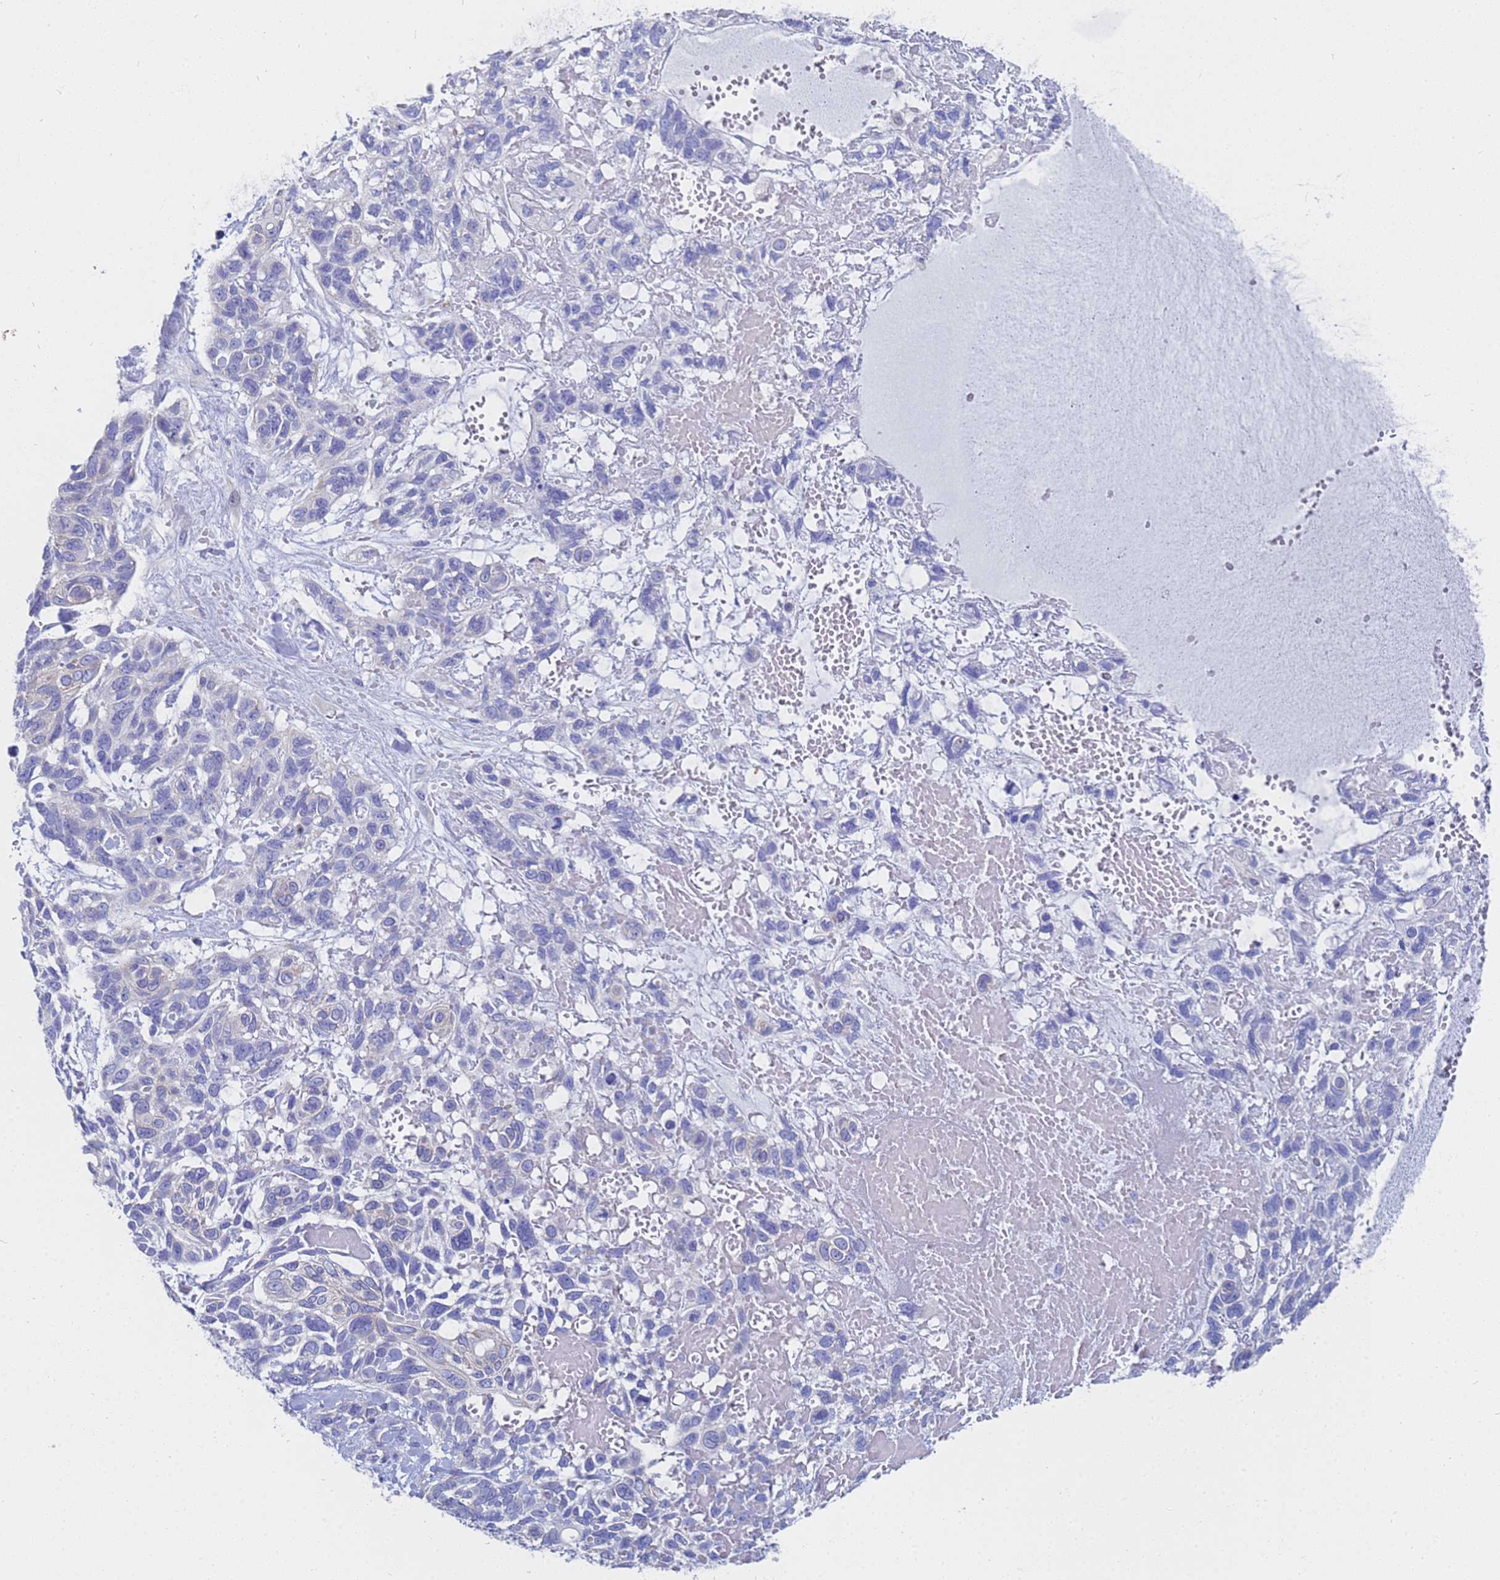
{"staining": {"intensity": "negative", "quantity": "none", "location": "none"}, "tissue": "skin cancer", "cell_type": "Tumor cells", "image_type": "cancer", "snomed": [{"axis": "morphology", "description": "Basal cell carcinoma"}, {"axis": "topography", "description": "Skin"}], "caption": "The immunohistochemistry (IHC) micrograph has no significant staining in tumor cells of basal cell carcinoma (skin) tissue. (Brightfield microscopy of DAB (3,3'-diaminobenzidine) IHC at high magnification).", "gene": "TM4SF4", "patient": {"sex": "male", "age": 88}}